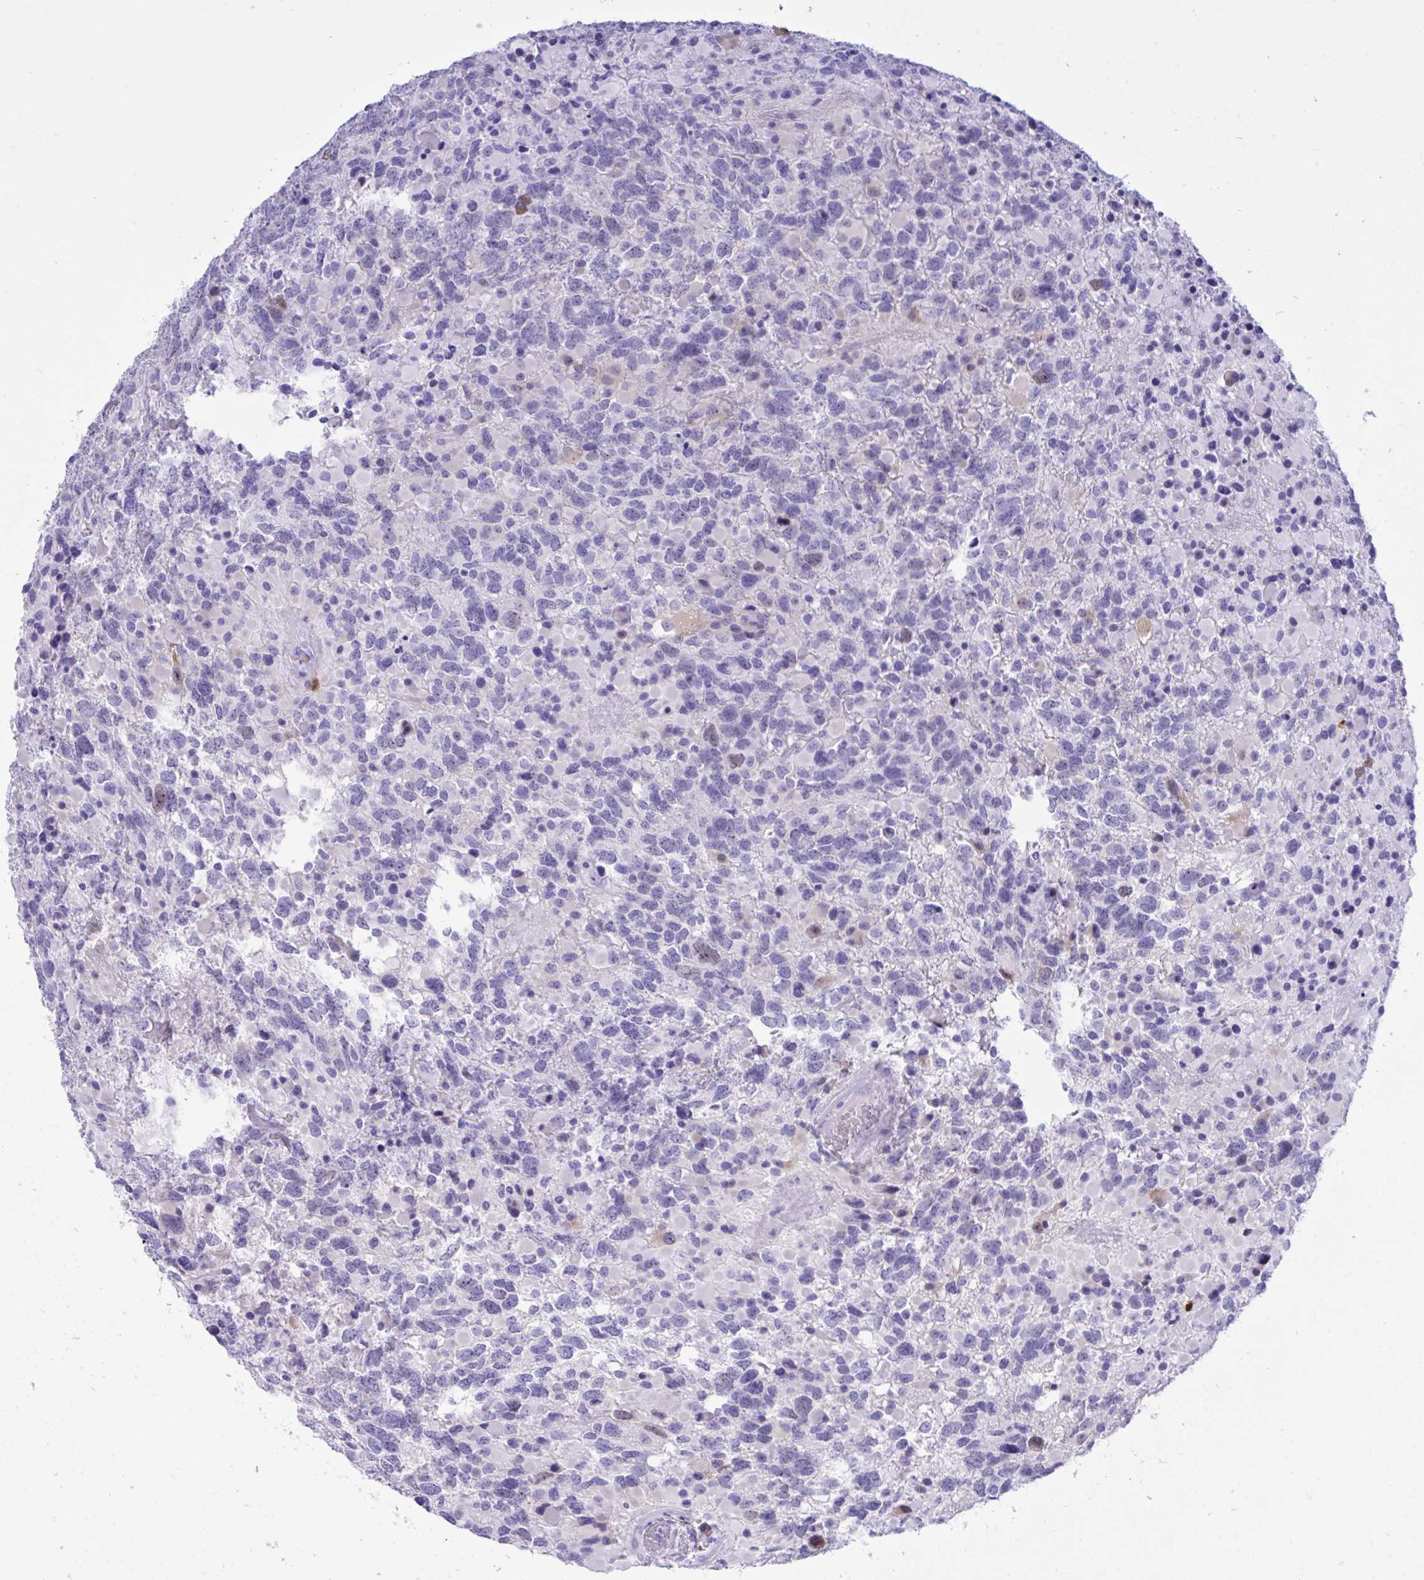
{"staining": {"intensity": "negative", "quantity": "none", "location": "none"}, "tissue": "glioma", "cell_type": "Tumor cells", "image_type": "cancer", "snomed": [{"axis": "morphology", "description": "Glioma, malignant, High grade"}, {"axis": "topography", "description": "Brain"}], "caption": "Immunohistochemical staining of human malignant glioma (high-grade) exhibits no significant staining in tumor cells.", "gene": "BEX5", "patient": {"sex": "female", "age": 40}}